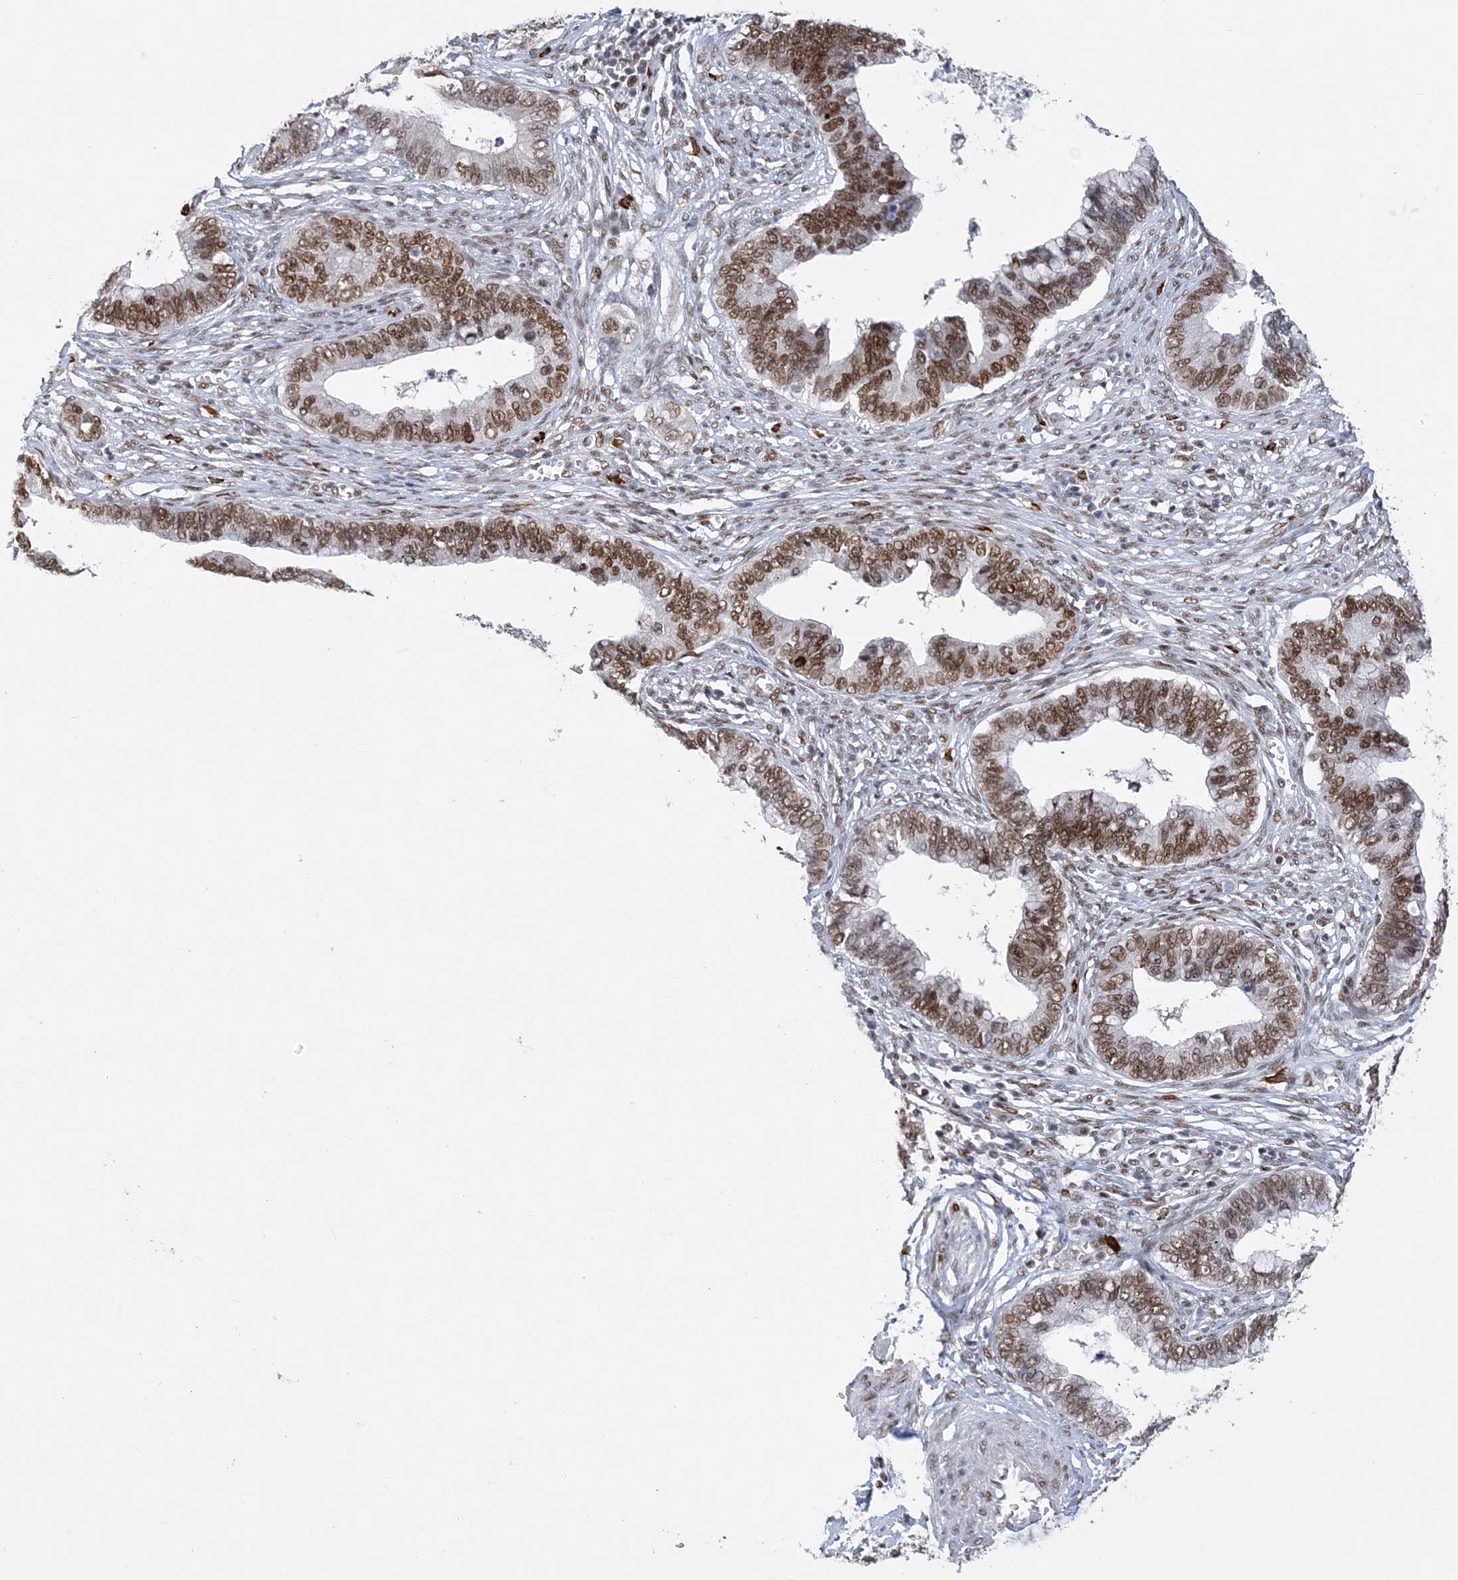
{"staining": {"intensity": "moderate", "quantity": ">75%", "location": "nuclear"}, "tissue": "cervical cancer", "cell_type": "Tumor cells", "image_type": "cancer", "snomed": [{"axis": "morphology", "description": "Adenocarcinoma, NOS"}, {"axis": "topography", "description": "Cervix"}], "caption": "A photomicrograph showing moderate nuclear positivity in approximately >75% of tumor cells in adenocarcinoma (cervical), as visualized by brown immunohistochemical staining.", "gene": "ZBTB7A", "patient": {"sex": "female", "age": 44}}